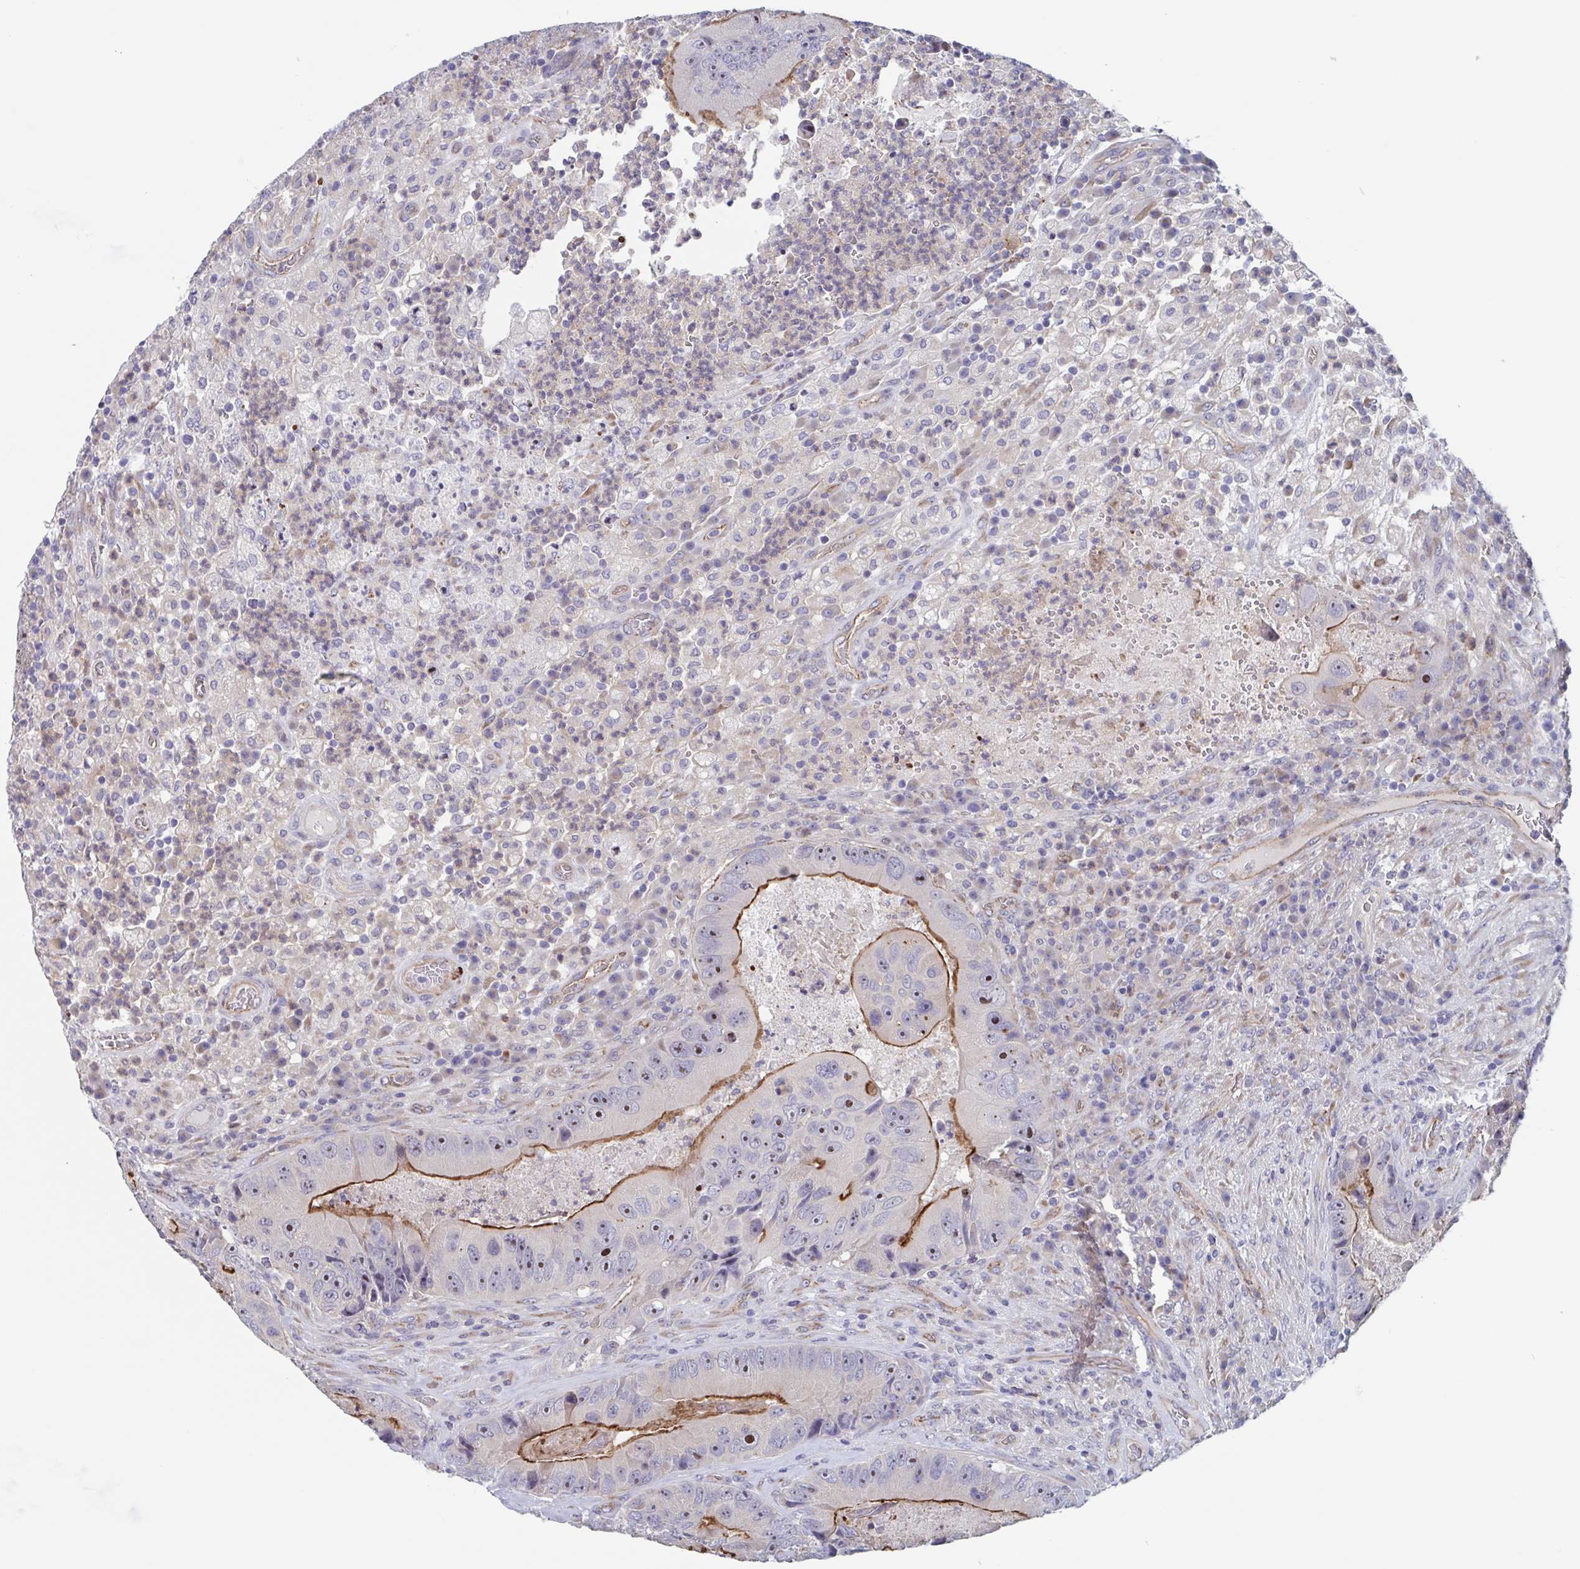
{"staining": {"intensity": "strong", "quantity": "25%-75%", "location": "cytoplasmic/membranous,nuclear"}, "tissue": "colorectal cancer", "cell_type": "Tumor cells", "image_type": "cancer", "snomed": [{"axis": "morphology", "description": "Adenocarcinoma, NOS"}, {"axis": "topography", "description": "Colon"}], "caption": "Brown immunohistochemical staining in colorectal cancer demonstrates strong cytoplasmic/membranous and nuclear positivity in about 25%-75% of tumor cells. Immunohistochemistry stains the protein of interest in brown and the nuclei are stained blue.", "gene": "ST14", "patient": {"sex": "female", "age": 86}}